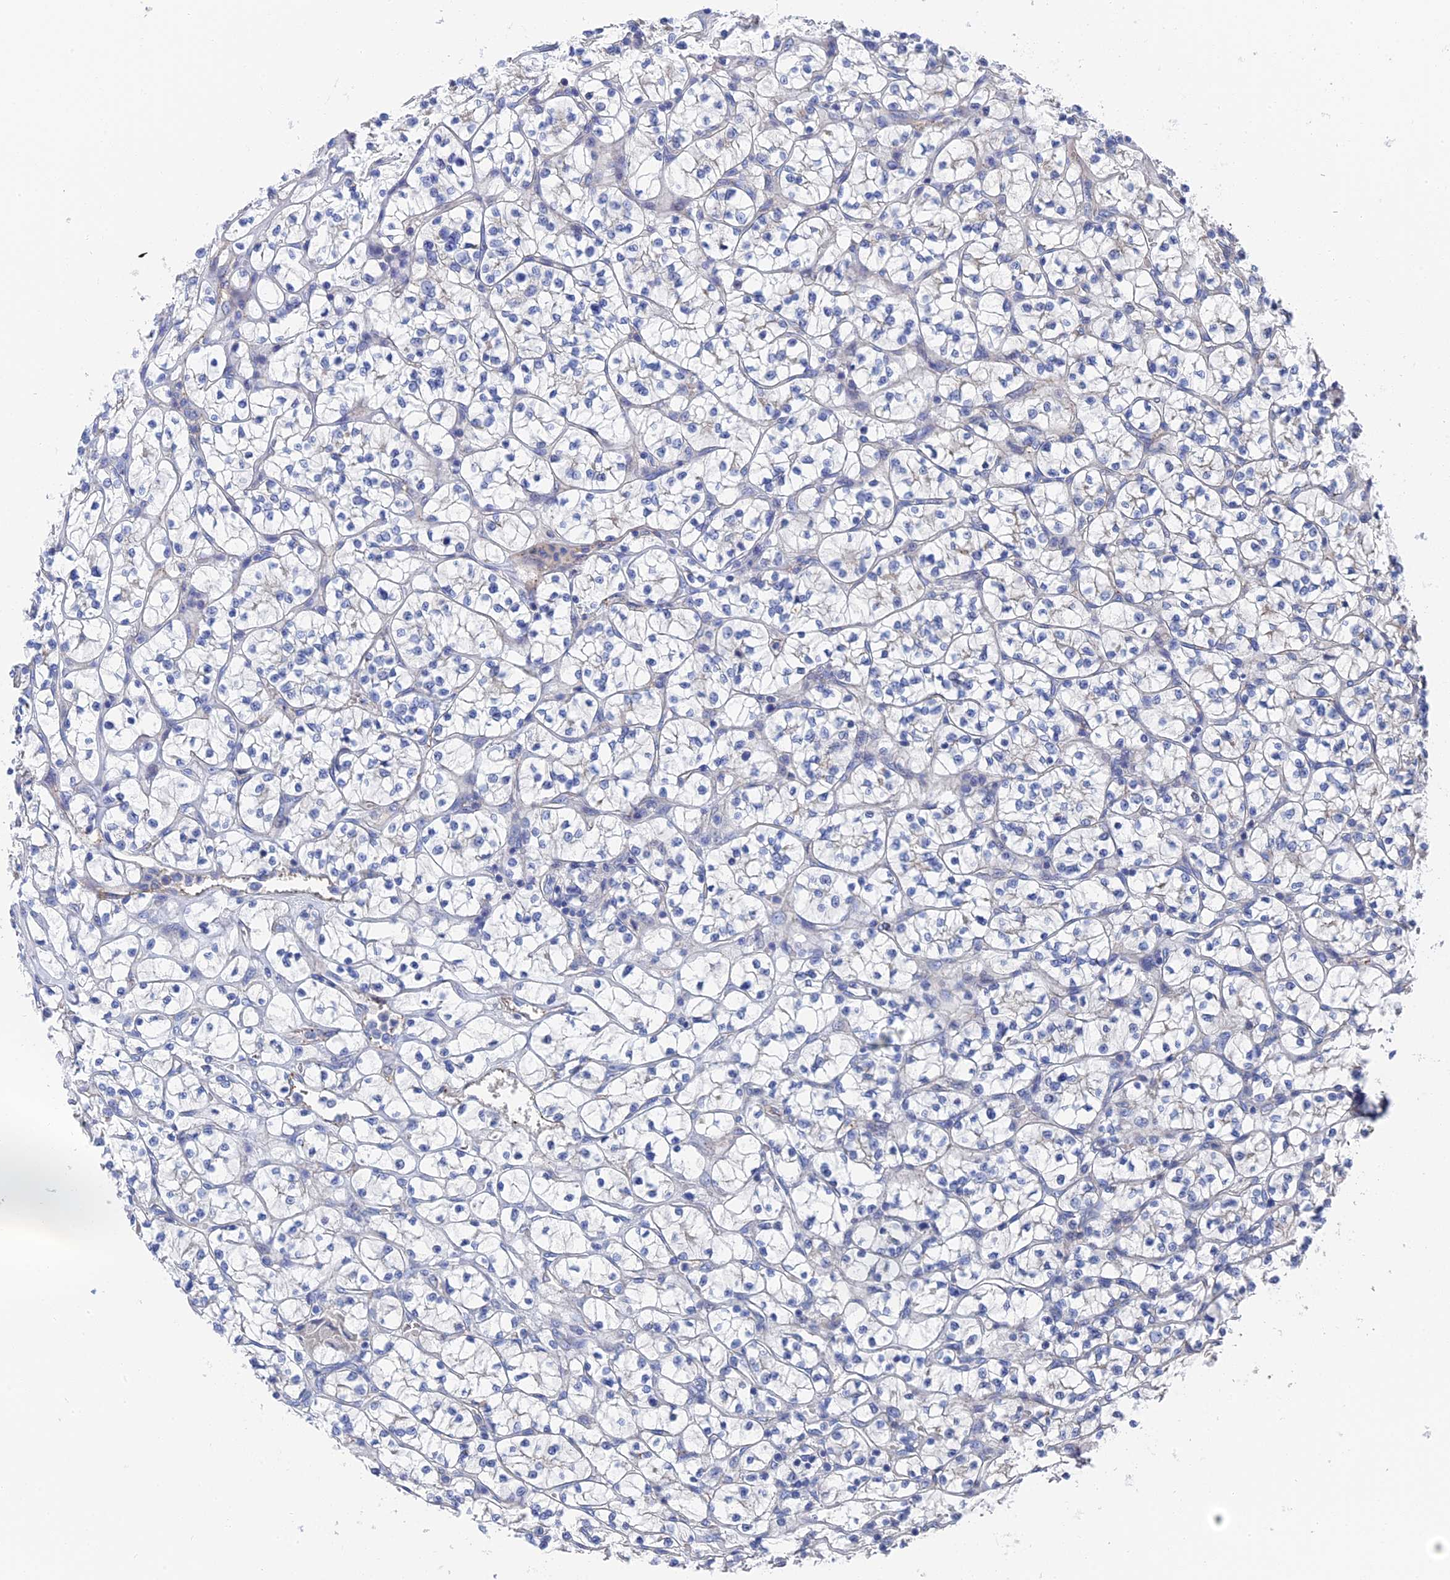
{"staining": {"intensity": "negative", "quantity": "none", "location": "none"}, "tissue": "renal cancer", "cell_type": "Tumor cells", "image_type": "cancer", "snomed": [{"axis": "morphology", "description": "Adenocarcinoma, NOS"}, {"axis": "topography", "description": "Kidney"}], "caption": "Tumor cells show no significant positivity in renal cancer. (DAB immunohistochemistry (IHC) visualized using brightfield microscopy, high magnification).", "gene": "MTHFSD", "patient": {"sex": "female", "age": 64}}